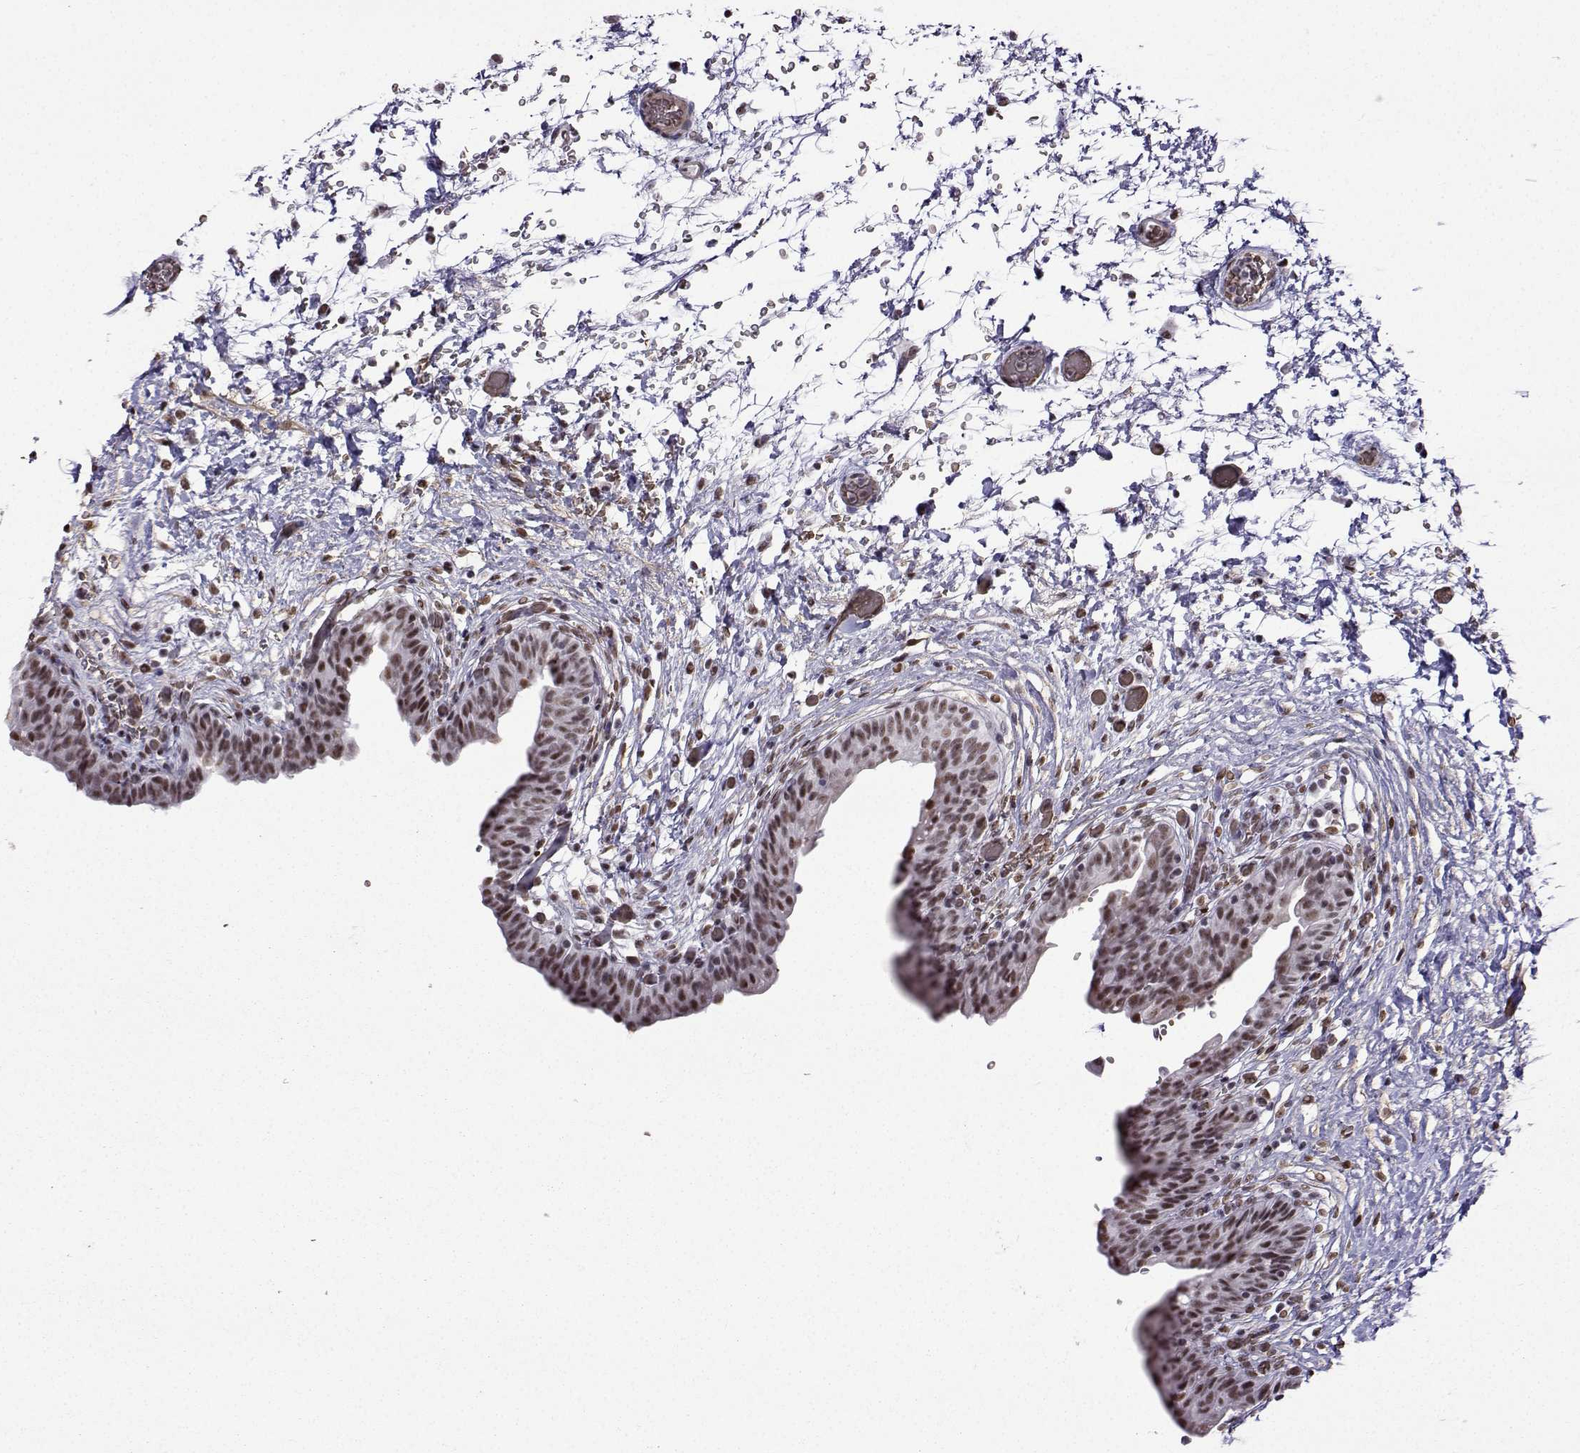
{"staining": {"intensity": "moderate", "quantity": ">75%", "location": "nuclear"}, "tissue": "urinary bladder", "cell_type": "Urothelial cells", "image_type": "normal", "snomed": [{"axis": "morphology", "description": "Normal tissue, NOS"}, {"axis": "topography", "description": "Urinary bladder"}], "caption": "Urinary bladder stained for a protein reveals moderate nuclear positivity in urothelial cells. (brown staining indicates protein expression, while blue staining denotes nuclei).", "gene": "CCNK", "patient": {"sex": "male", "age": 69}}